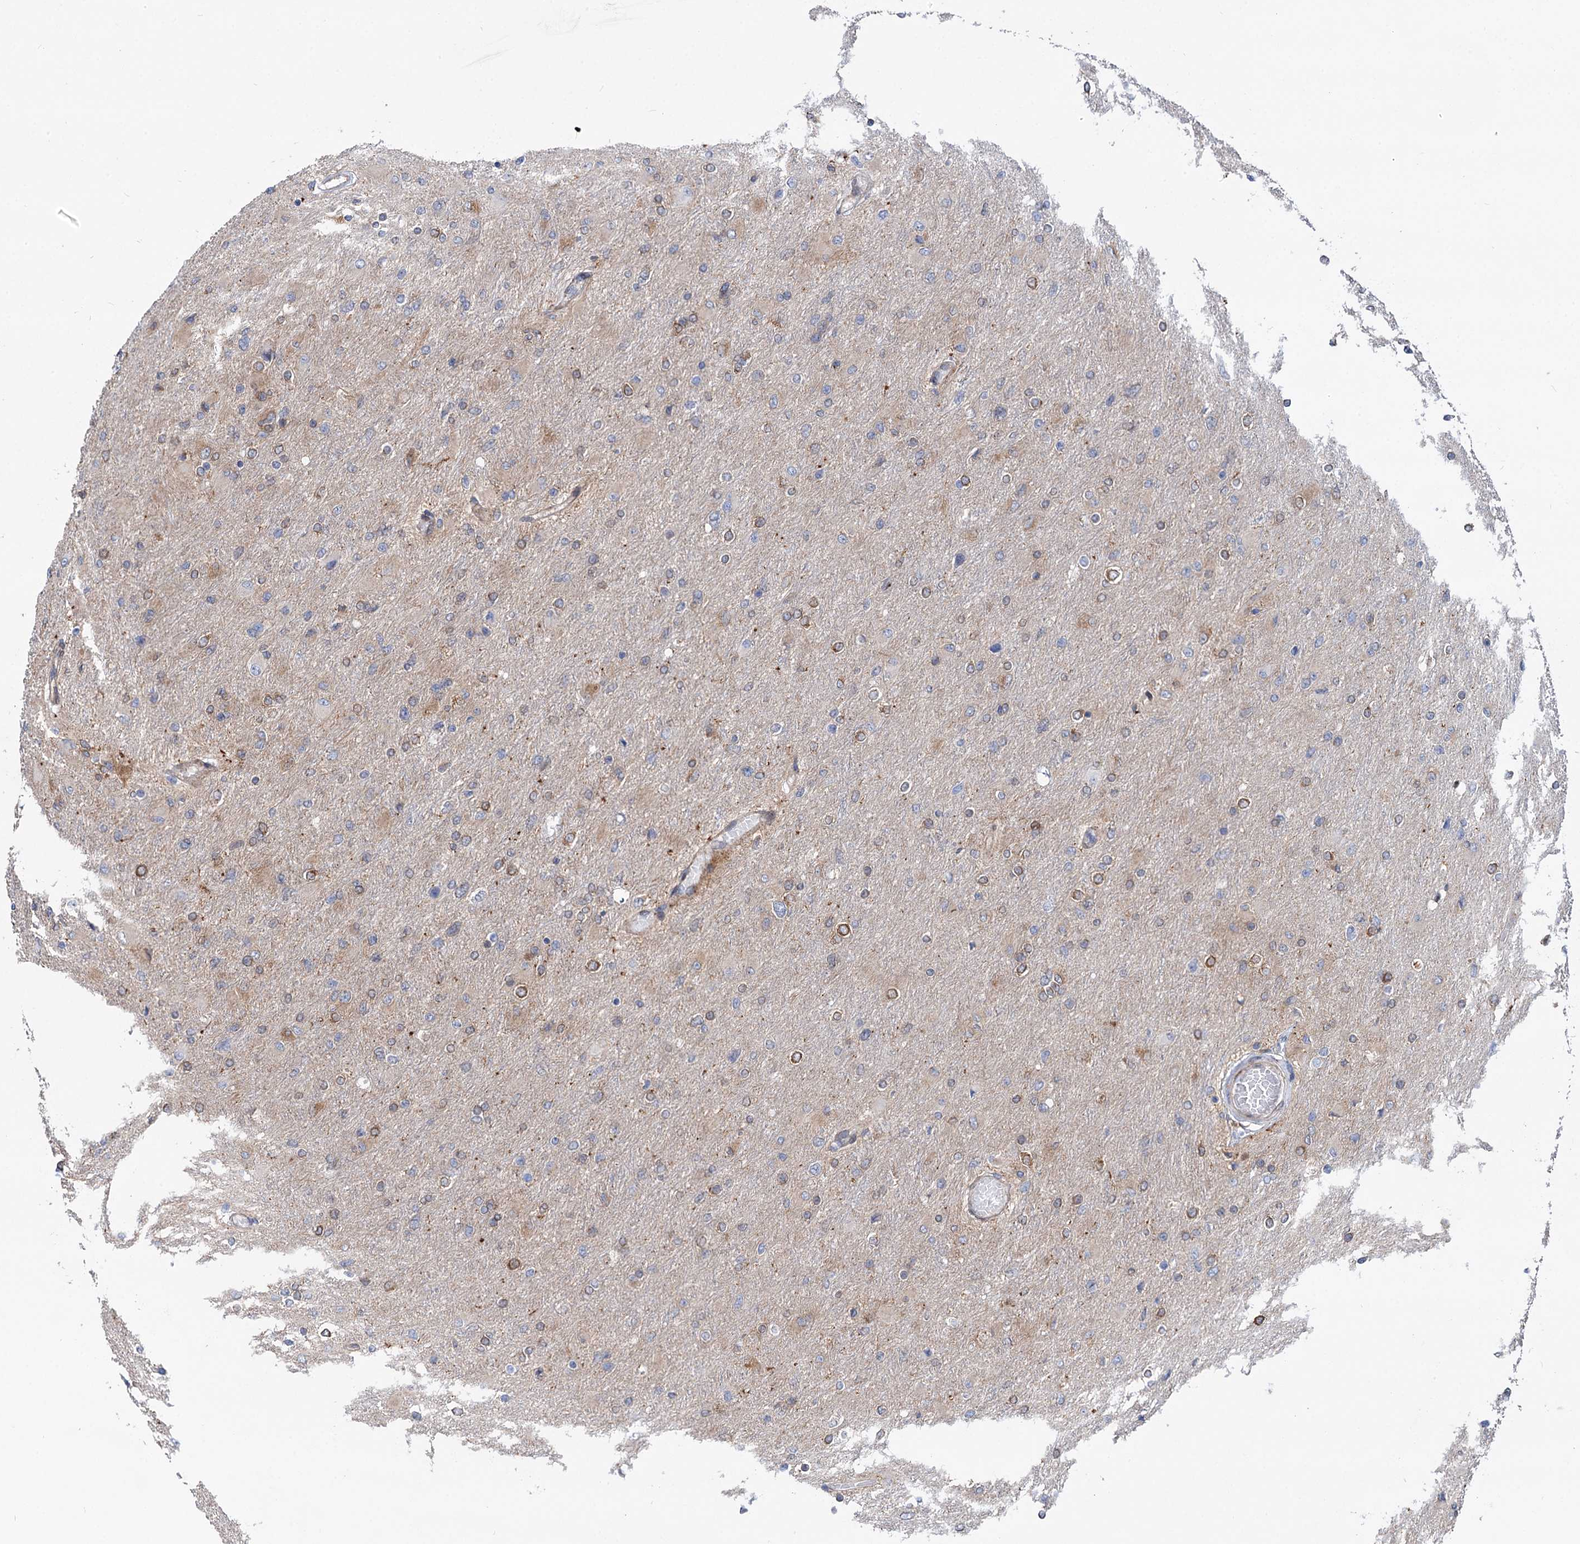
{"staining": {"intensity": "moderate", "quantity": "25%-75%", "location": "cytoplasmic/membranous"}, "tissue": "glioma", "cell_type": "Tumor cells", "image_type": "cancer", "snomed": [{"axis": "morphology", "description": "Glioma, malignant, High grade"}, {"axis": "topography", "description": "Cerebral cortex"}], "caption": "Malignant glioma (high-grade) stained with a brown dye reveals moderate cytoplasmic/membranous positive expression in approximately 25%-75% of tumor cells.", "gene": "PTDSS2", "patient": {"sex": "female", "age": 36}}